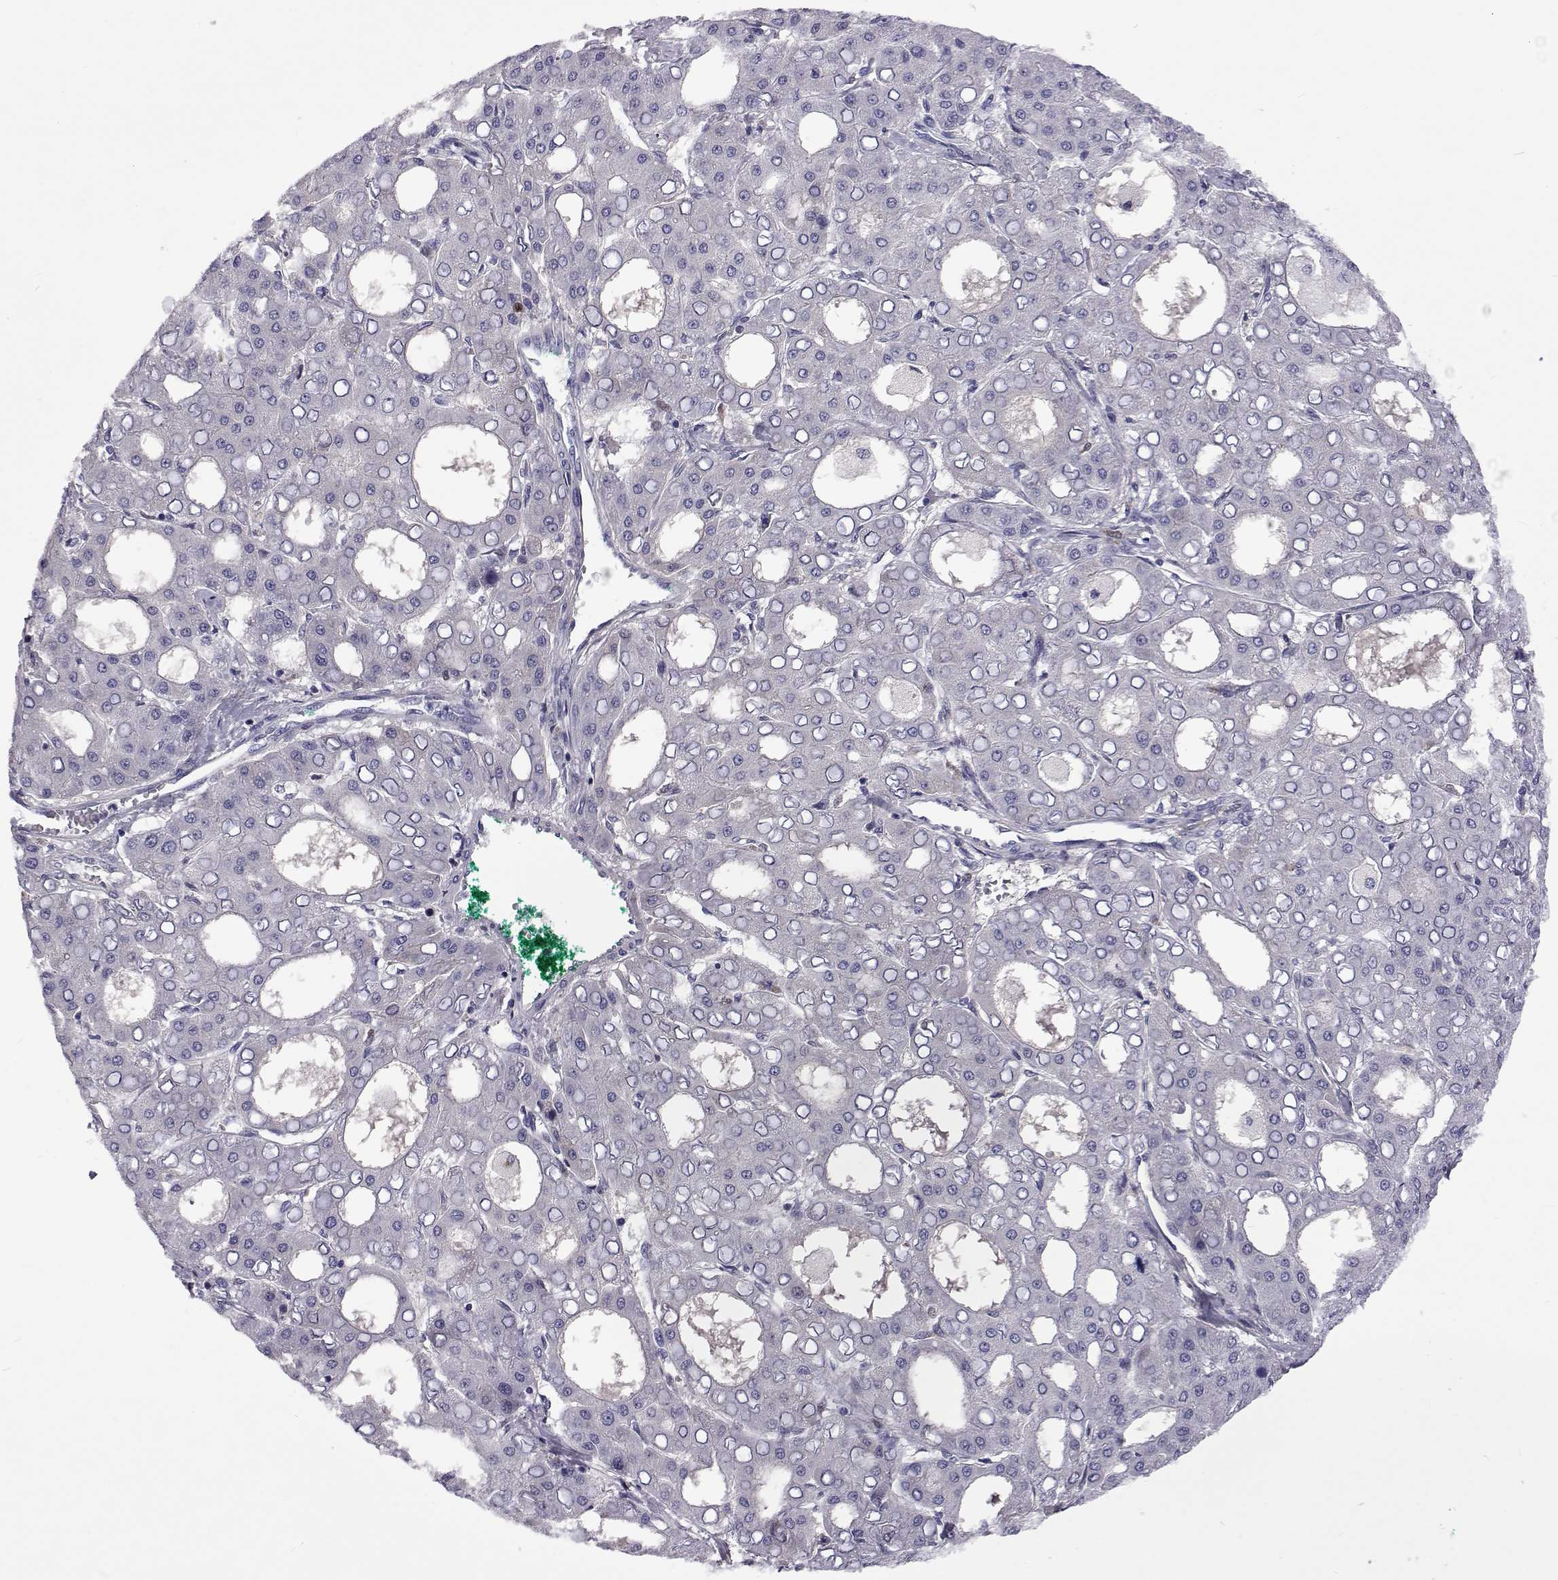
{"staining": {"intensity": "negative", "quantity": "none", "location": "none"}, "tissue": "liver cancer", "cell_type": "Tumor cells", "image_type": "cancer", "snomed": [{"axis": "morphology", "description": "Carcinoma, Hepatocellular, NOS"}, {"axis": "topography", "description": "Liver"}], "caption": "The histopathology image demonstrates no significant staining in tumor cells of hepatocellular carcinoma (liver).", "gene": "TCF15", "patient": {"sex": "male", "age": 65}}